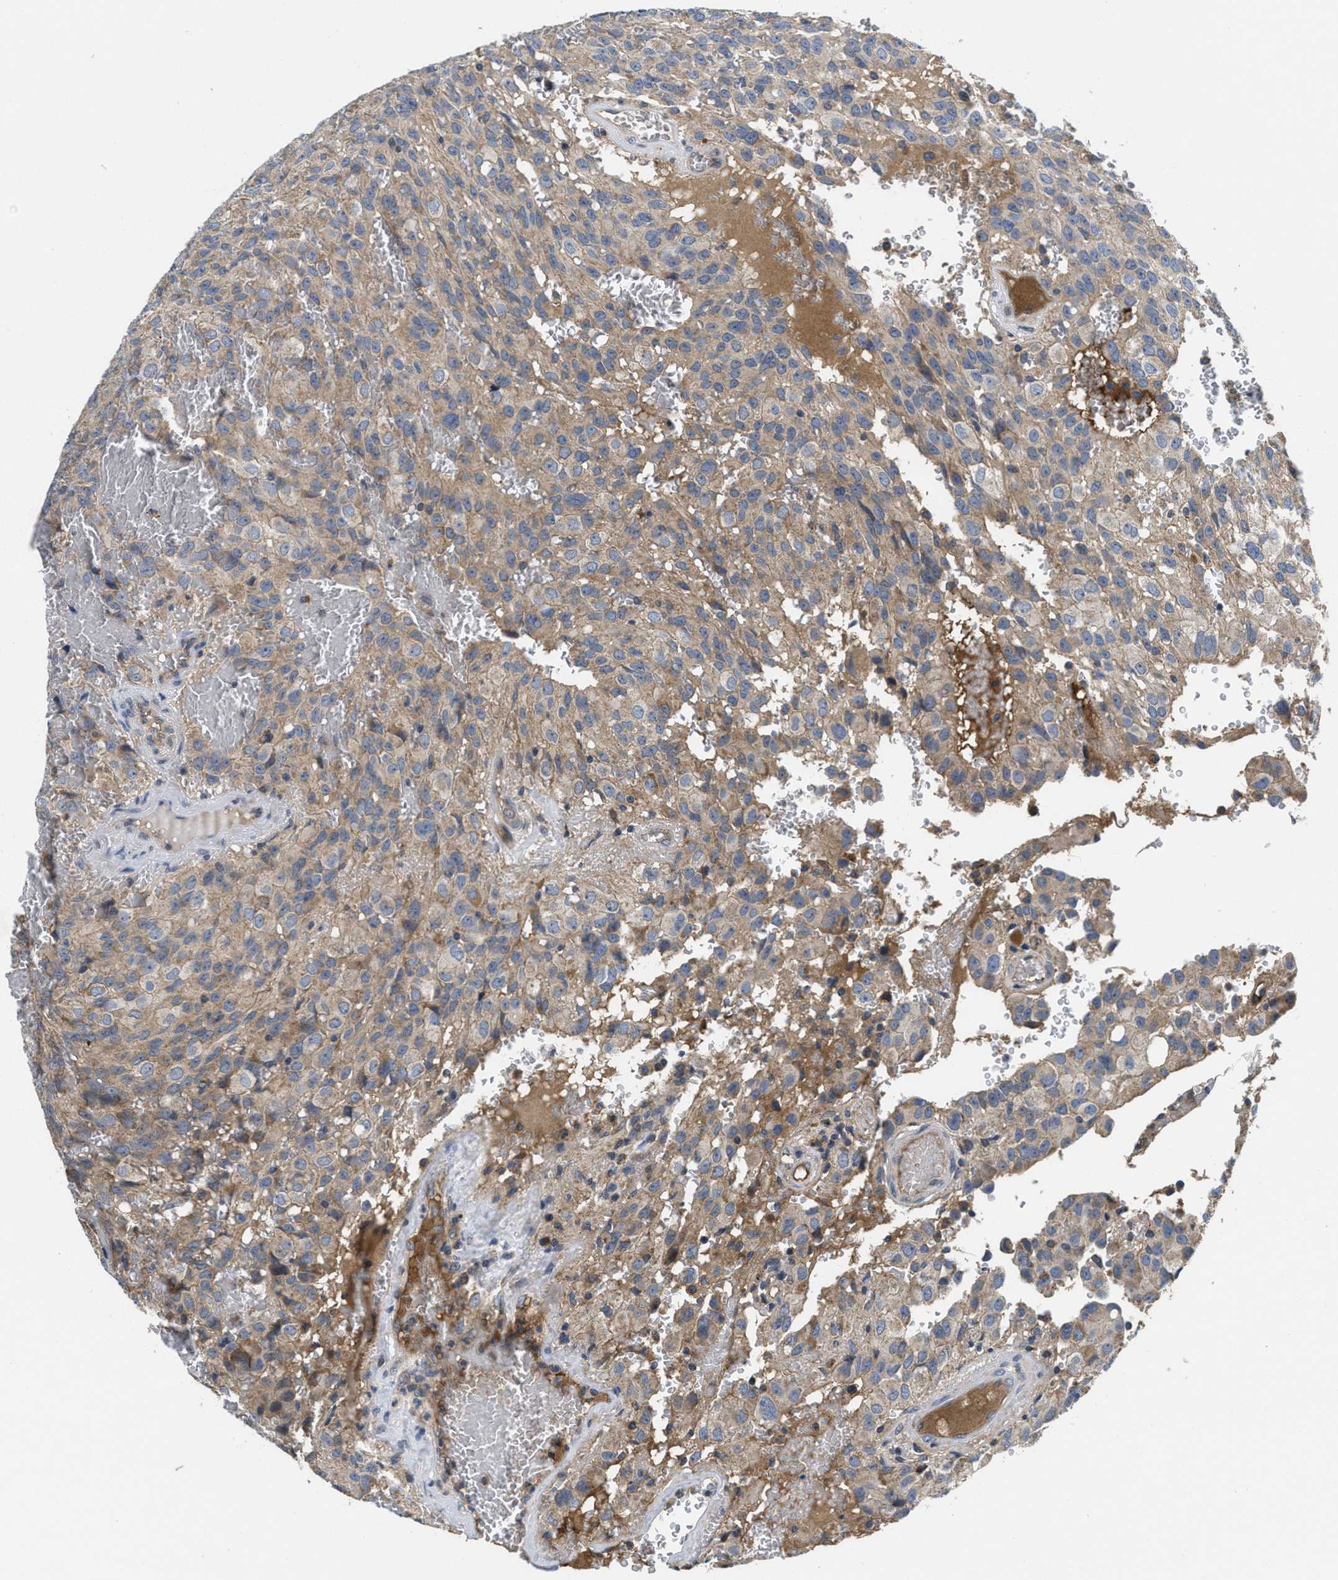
{"staining": {"intensity": "moderate", "quantity": "<25%", "location": "cytoplasmic/membranous"}, "tissue": "glioma", "cell_type": "Tumor cells", "image_type": "cancer", "snomed": [{"axis": "morphology", "description": "Glioma, malignant, High grade"}, {"axis": "topography", "description": "Brain"}], "caption": "A low amount of moderate cytoplasmic/membranous expression is seen in about <25% of tumor cells in glioma tissue.", "gene": "GALK1", "patient": {"sex": "male", "age": 32}}